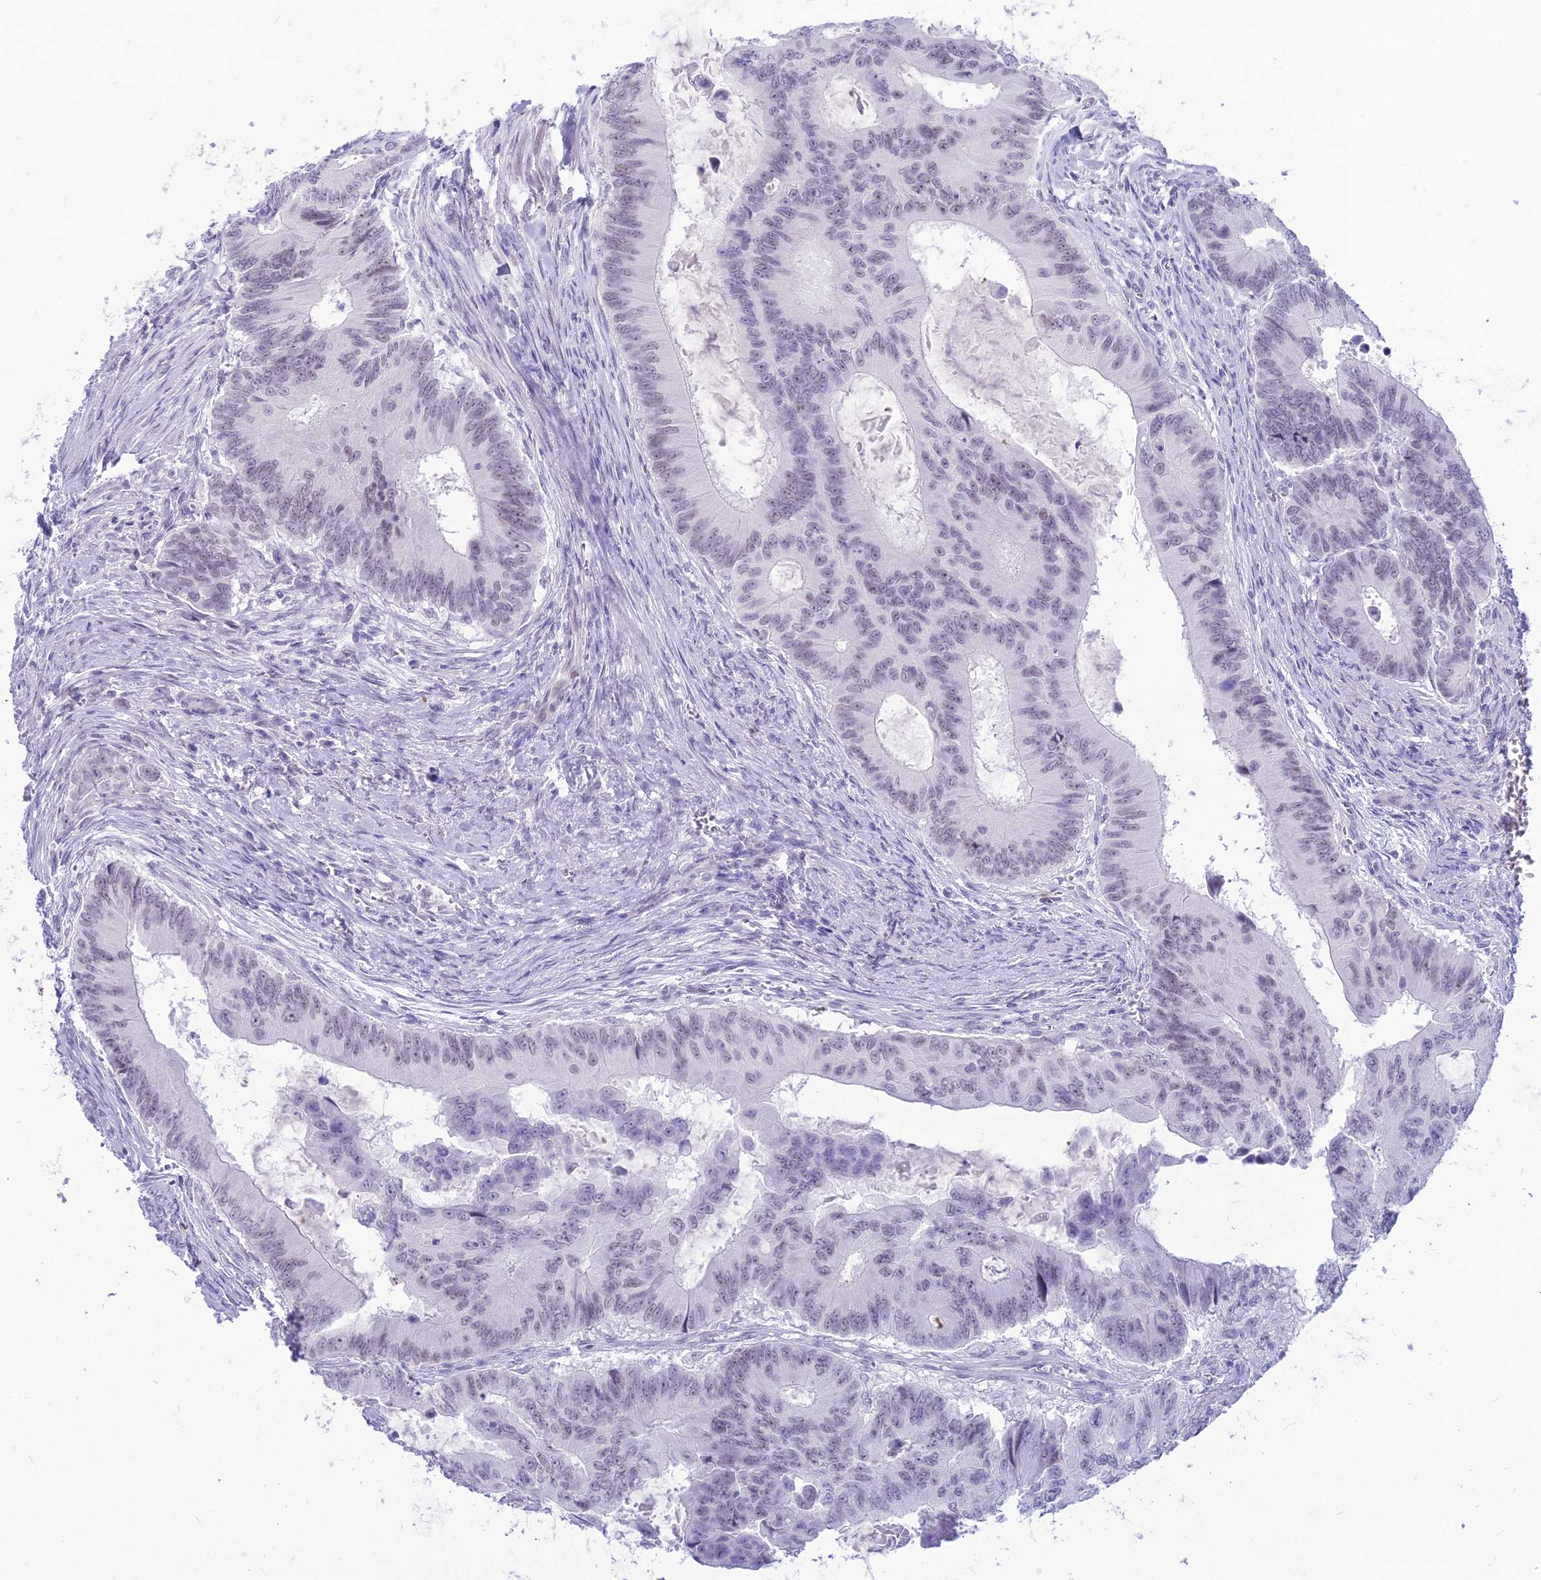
{"staining": {"intensity": "weak", "quantity": "<25%", "location": "nuclear"}, "tissue": "colorectal cancer", "cell_type": "Tumor cells", "image_type": "cancer", "snomed": [{"axis": "morphology", "description": "Adenocarcinoma, NOS"}, {"axis": "topography", "description": "Colon"}], "caption": "An immunohistochemistry (IHC) histopathology image of colorectal adenocarcinoma is shown. There is no staining in tumor cells of colorectal adenocarcinoma.", "gene": "DHX40", "patient": {"sex": "male", "age": 85}}